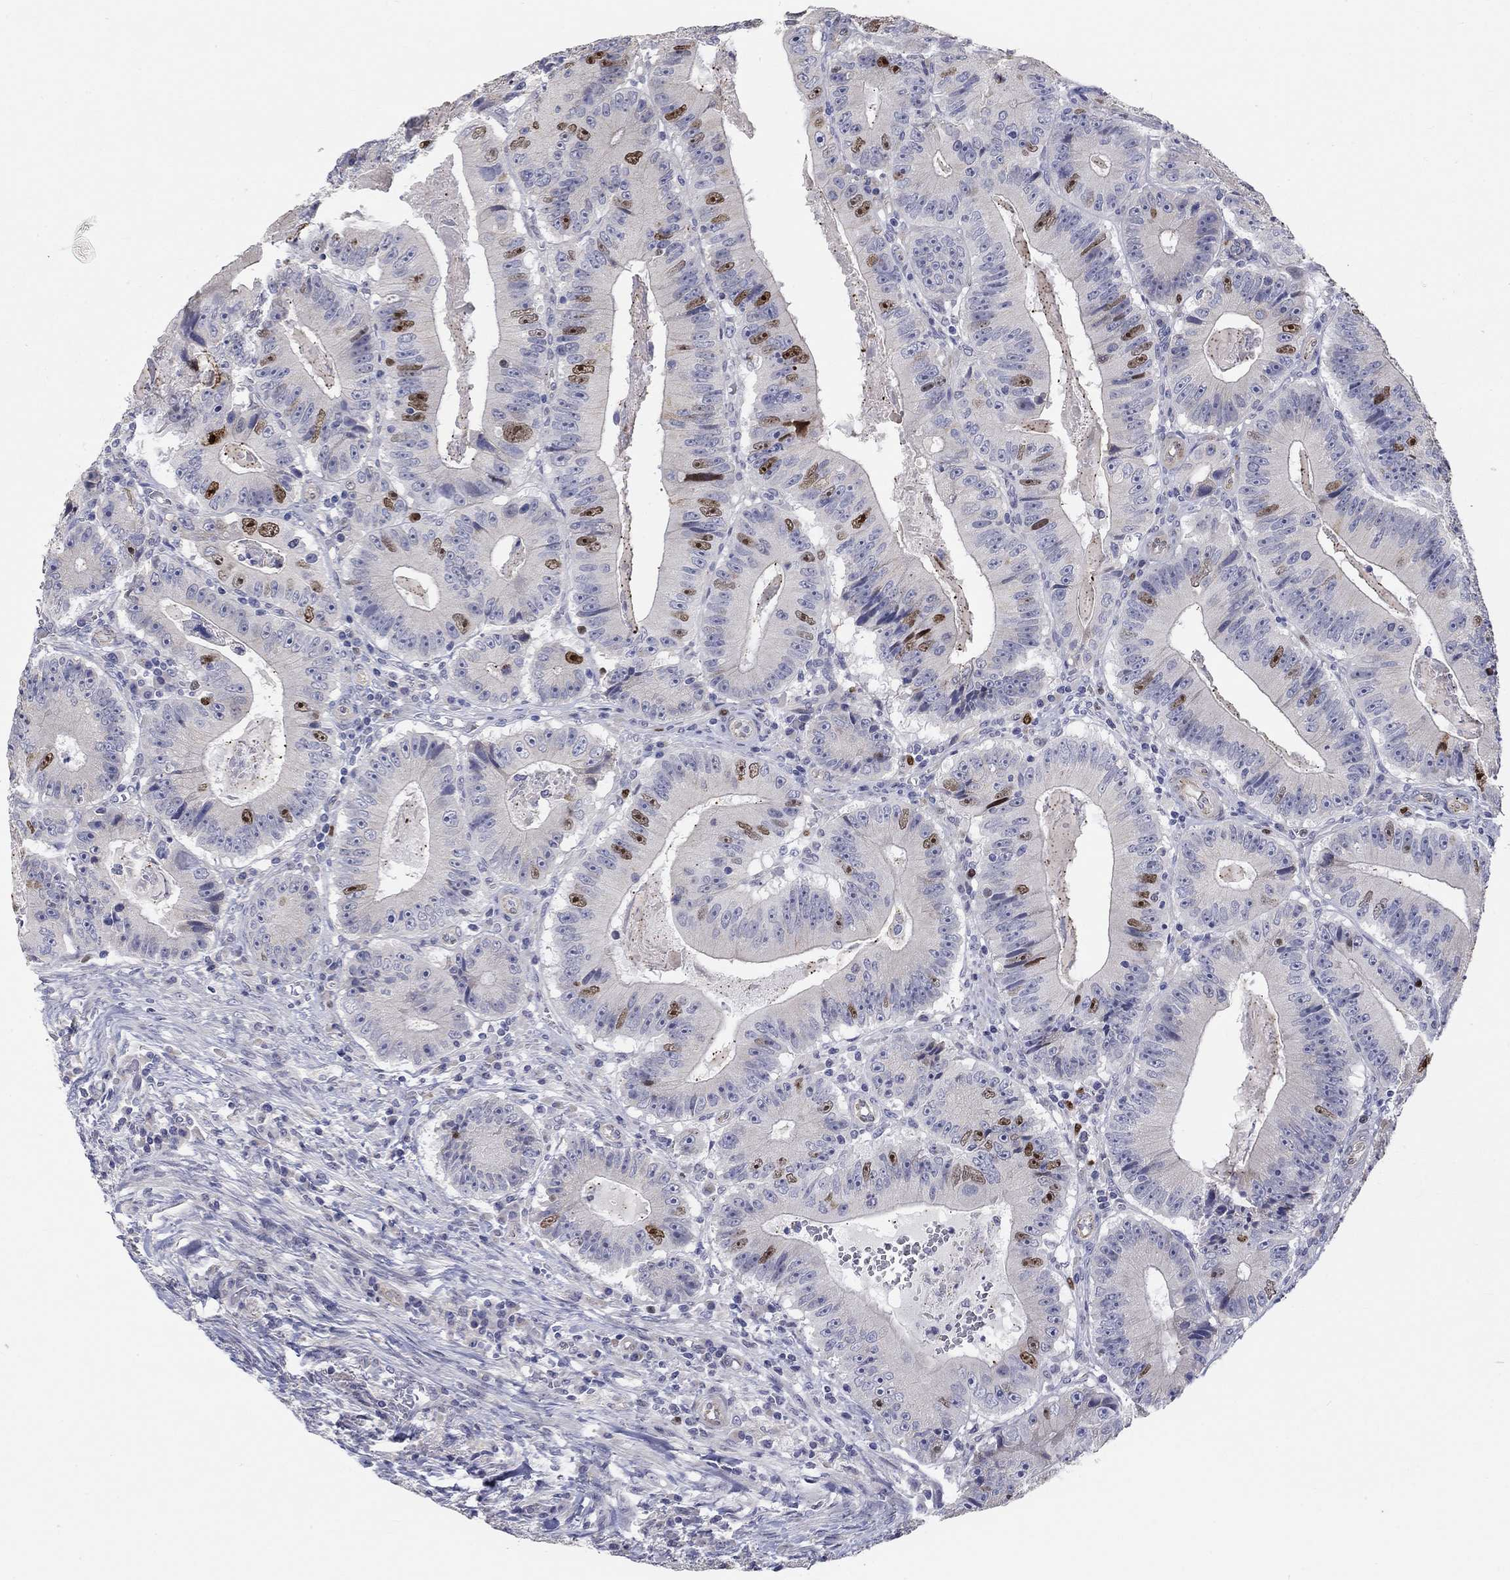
{"staining": {"intensity": "strong", "quantity": "<25%", "location": "nuclear"}, "tissue": "colorectal cancer", "cell_type": "Tumor cells", "image_type": "cancer", "snomed": [{"axis": "morphology", "description": "Adenocarcinoma, NOS"}, {"axis": "topography", "description": "Colon"}], "caption": "Immunohistochemical staining of human adenocarcinoma (colorectal) reveals strong nuclear protein expression in approximately <25% of tumor cells.", "gene": "PRC1", "patient": {"sex": "female", "age": 86}}